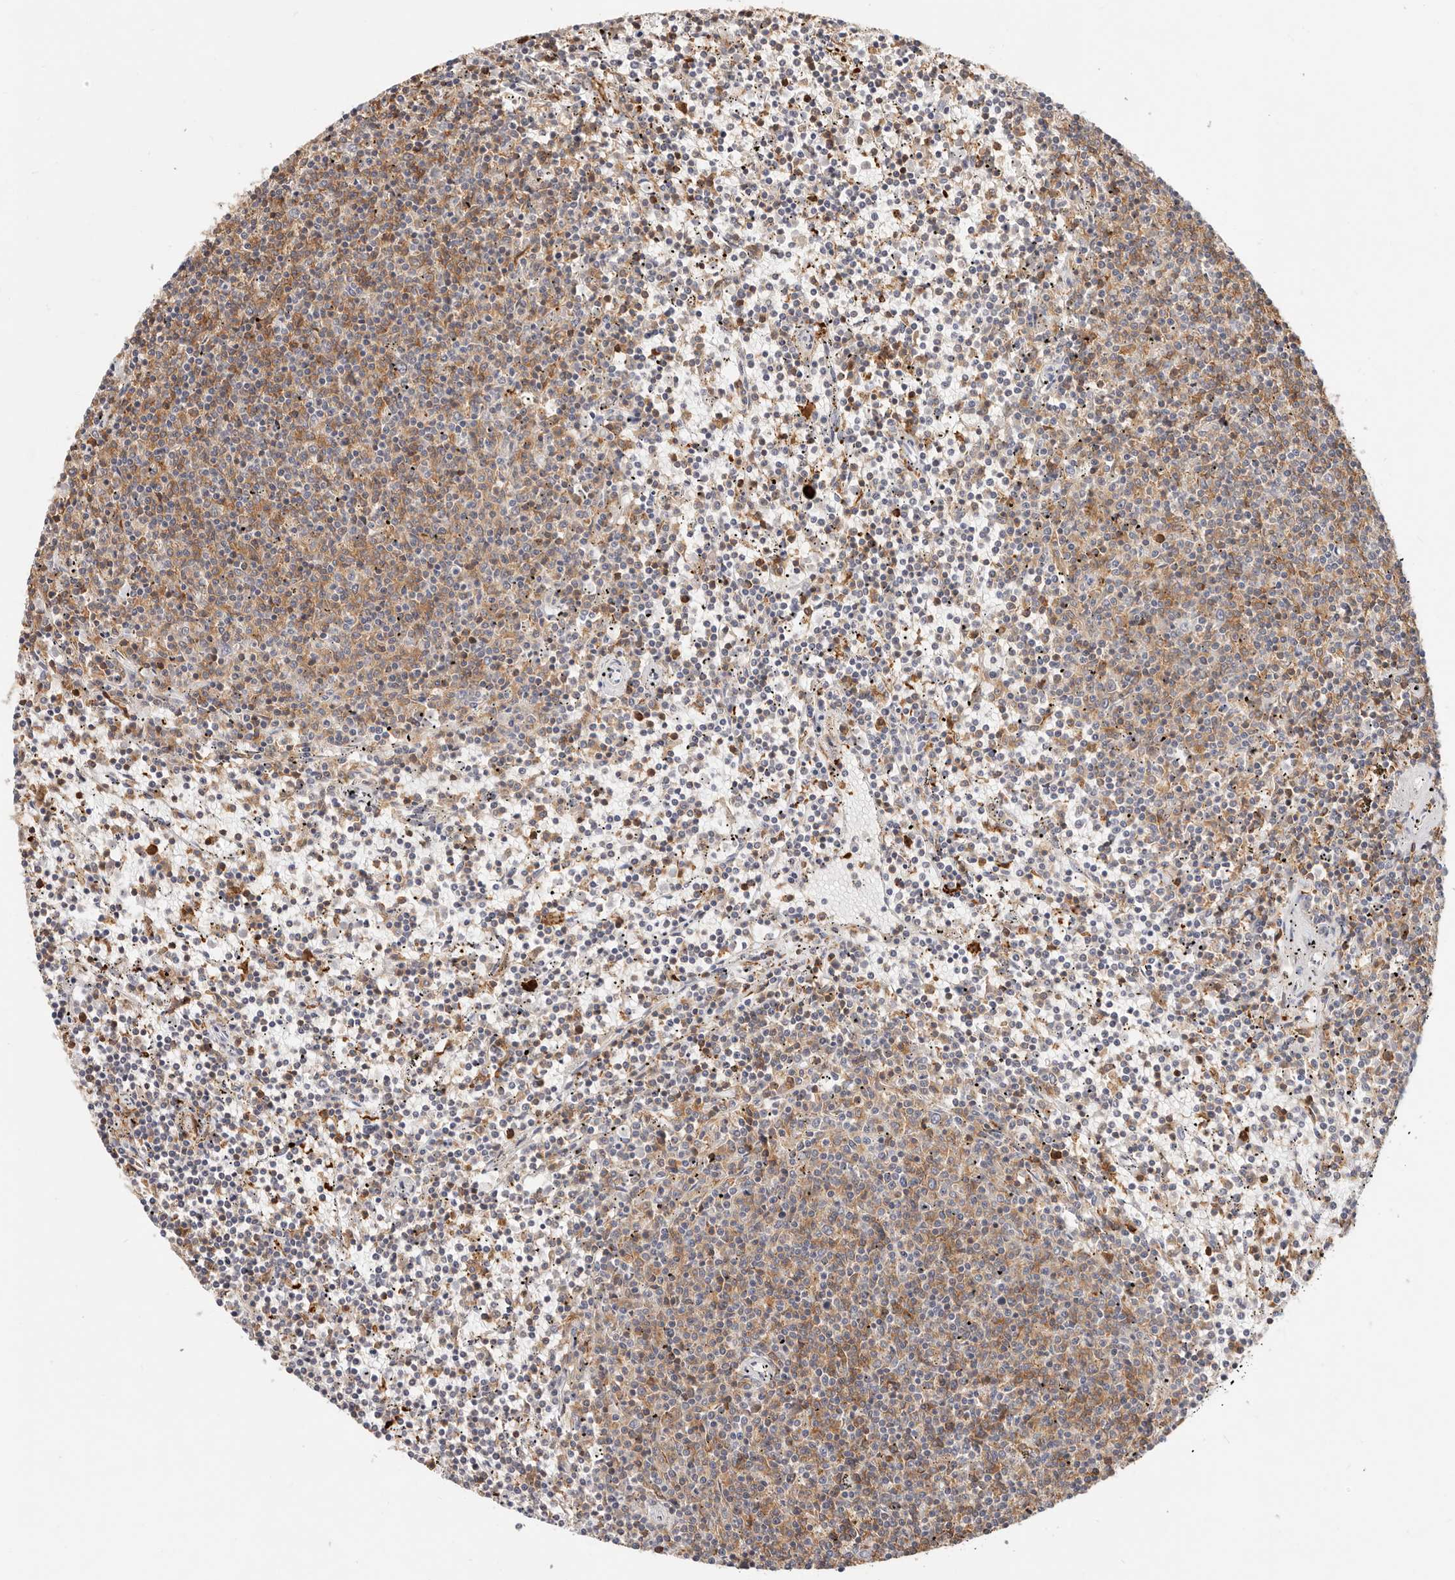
{"staining": {"intensity": "moderate", "quantity": ">75%", "location": "cytoplasmic/membranous"}, "tissue": "lymphoma", "cell_type": "Tumor cells", "image_type": "cancer", "snomed": [{"axis": "morphology", "description": "Malignant lymphoma, non-Hodgkin's type, Low grade"}, {"axis": "topography", "description": "Spleen"}], "caption": "Human low-grade malignant lymphoma, non-Hodgkin's type stained with a brown dye shows moderate cytoplasmic/membranous positive positivity in approximately >75% of tumor cells.", "gene": "TMEM63B", "patient": {"sex": "female", "age": 50}}